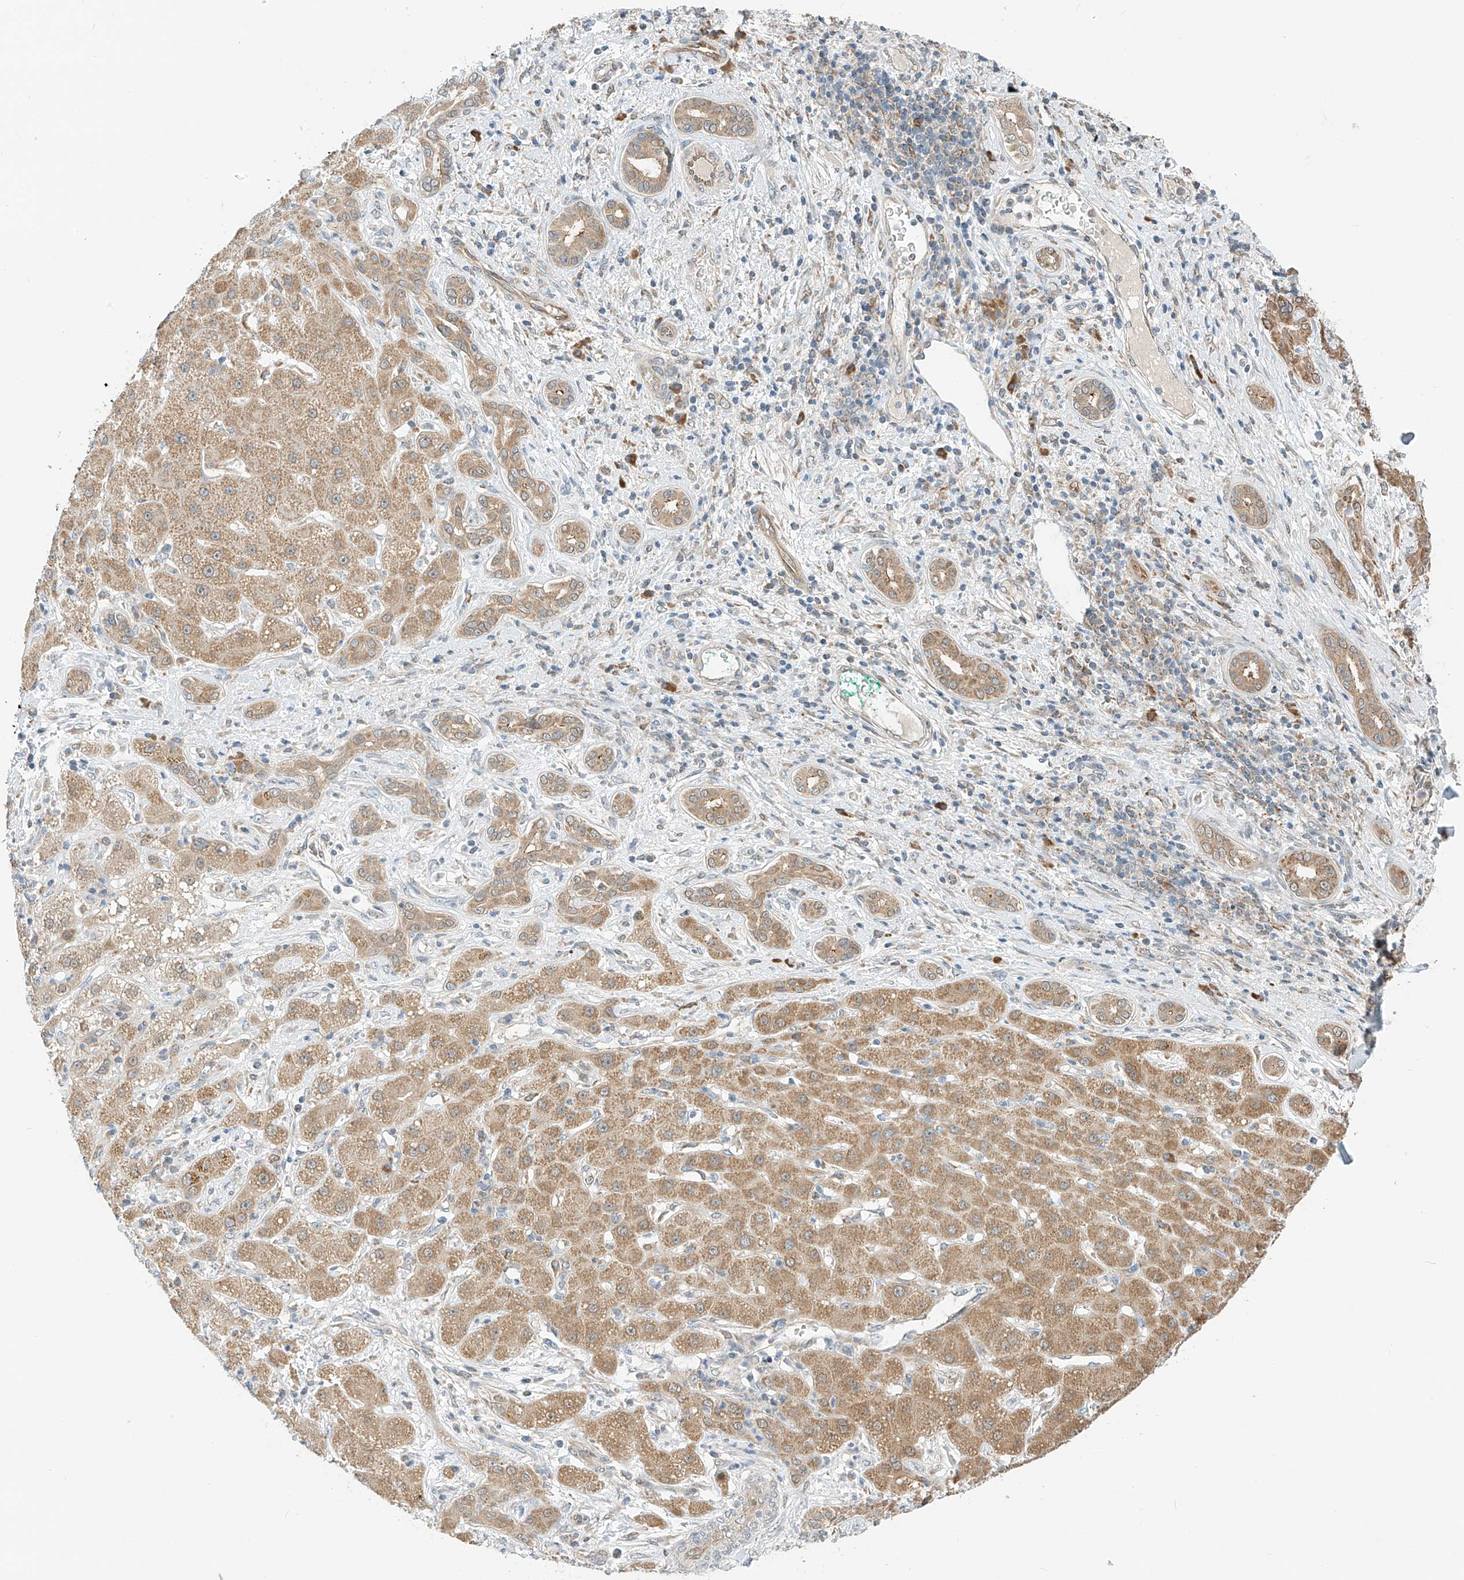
{"staining": {"intensity": "moderate", "quantity": ">75%", "location": "cytoplasmic/membranous"}, "tissue": "liver cancer", "cell_type": "Tumor cells", "image_type": "cancer", "snomed": [{"axis": "morphology", "description": "Carcinoma, Hepatocellular, NOS"}, {"axis": "topography", "description": "Liver"}], "caption": "Liver cancer stained with a brown dye demonstrates moderate cytoplasmic/membranous positive staining in approximately >75% of tumor cells.", "gene": "PPA2", "patient": {"sex": "male", "age": 65}}